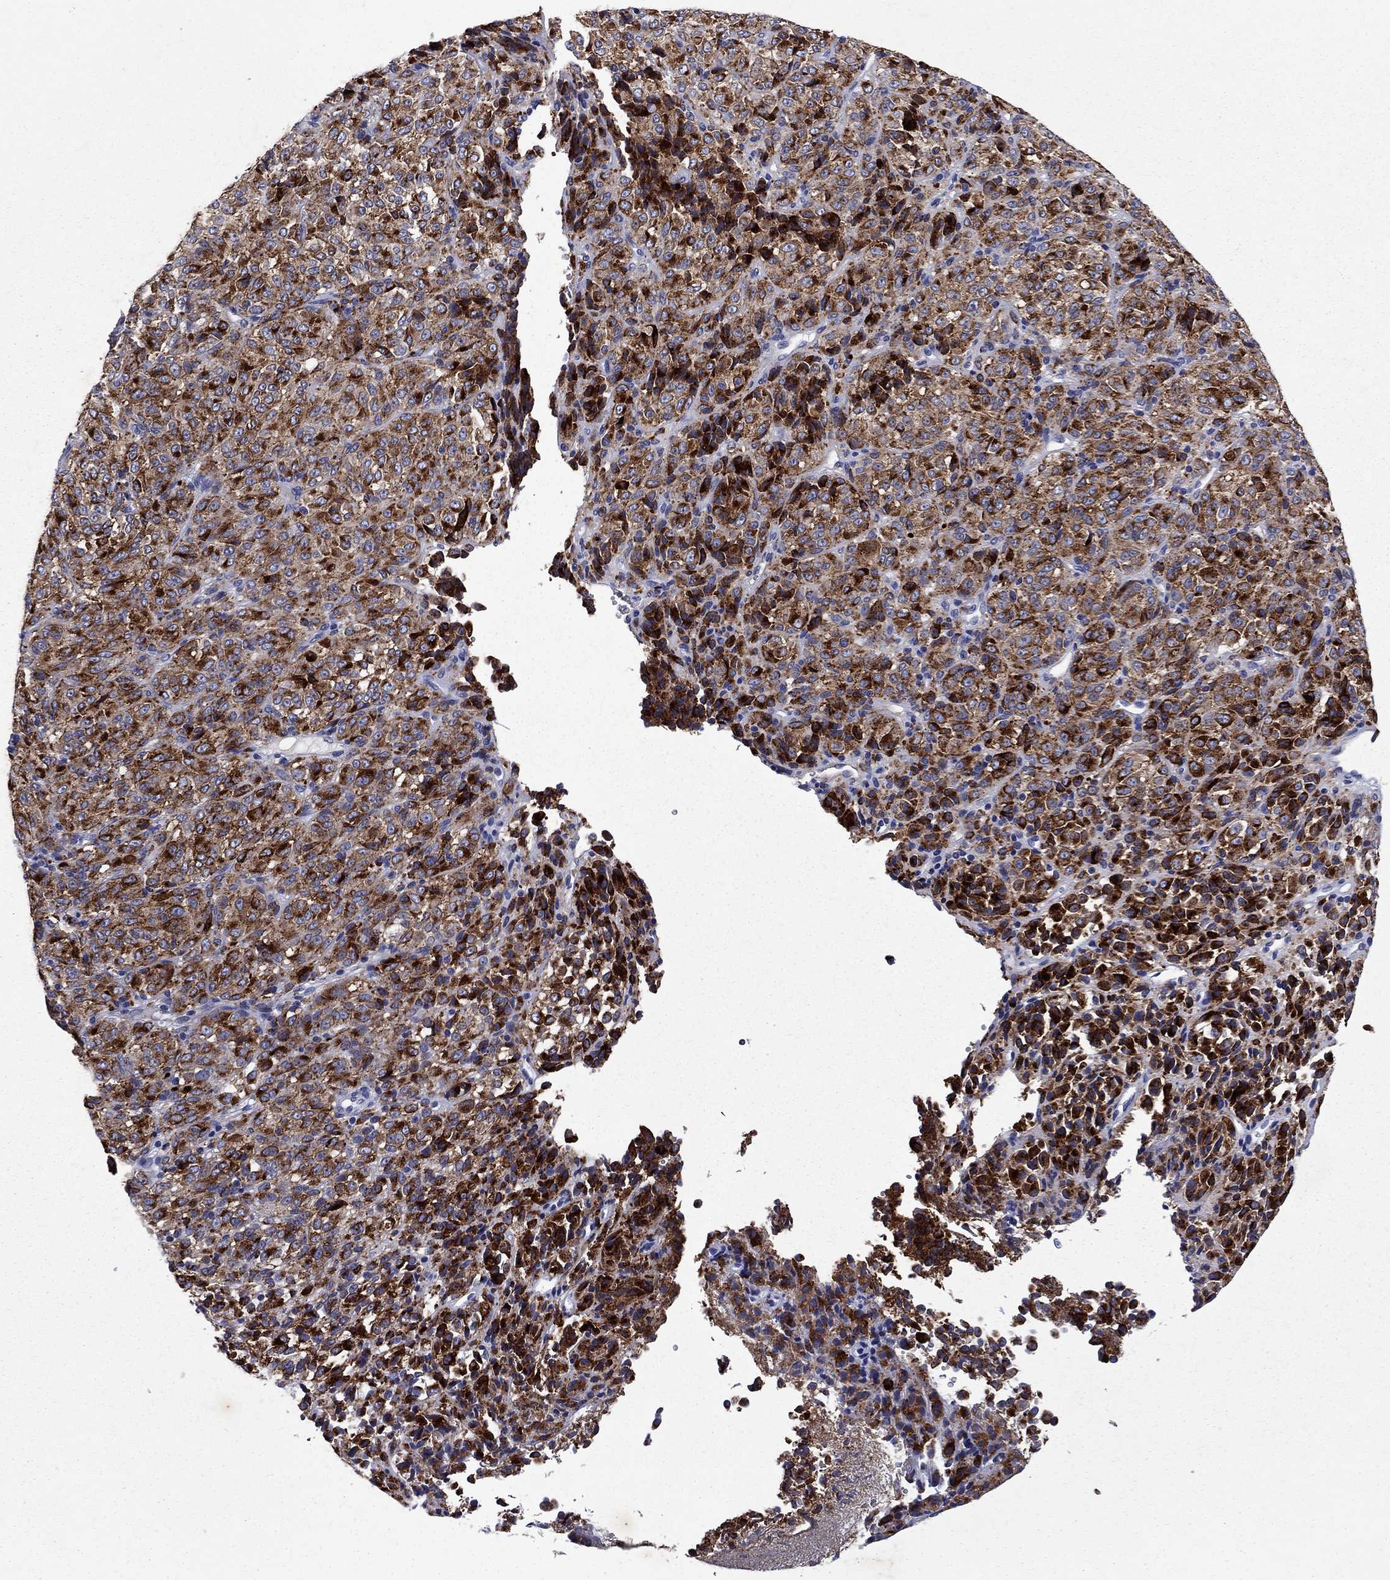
{"staining": {"intensity": "strong", "quantity": ">75%", "location": "cytoplasmic/membranous"}, "tissue": "melanoma", "cell_type": "Tumor cells", "image_type": "cancer", "snomed": [{"axis": "morphology", "description": "Malignant melanoma, Metastatic site"}, {"axis": "topography", "description": "Brain"}], "caption": "Malignant melanoma (metastatic site) was stained to show a protein in brown. There is high levels of strong cytoplasmic/membranous staining in about >75% of tumor cells.", "gene": "MADCAM1", "patient": {"sex": "female", "age": 56}}